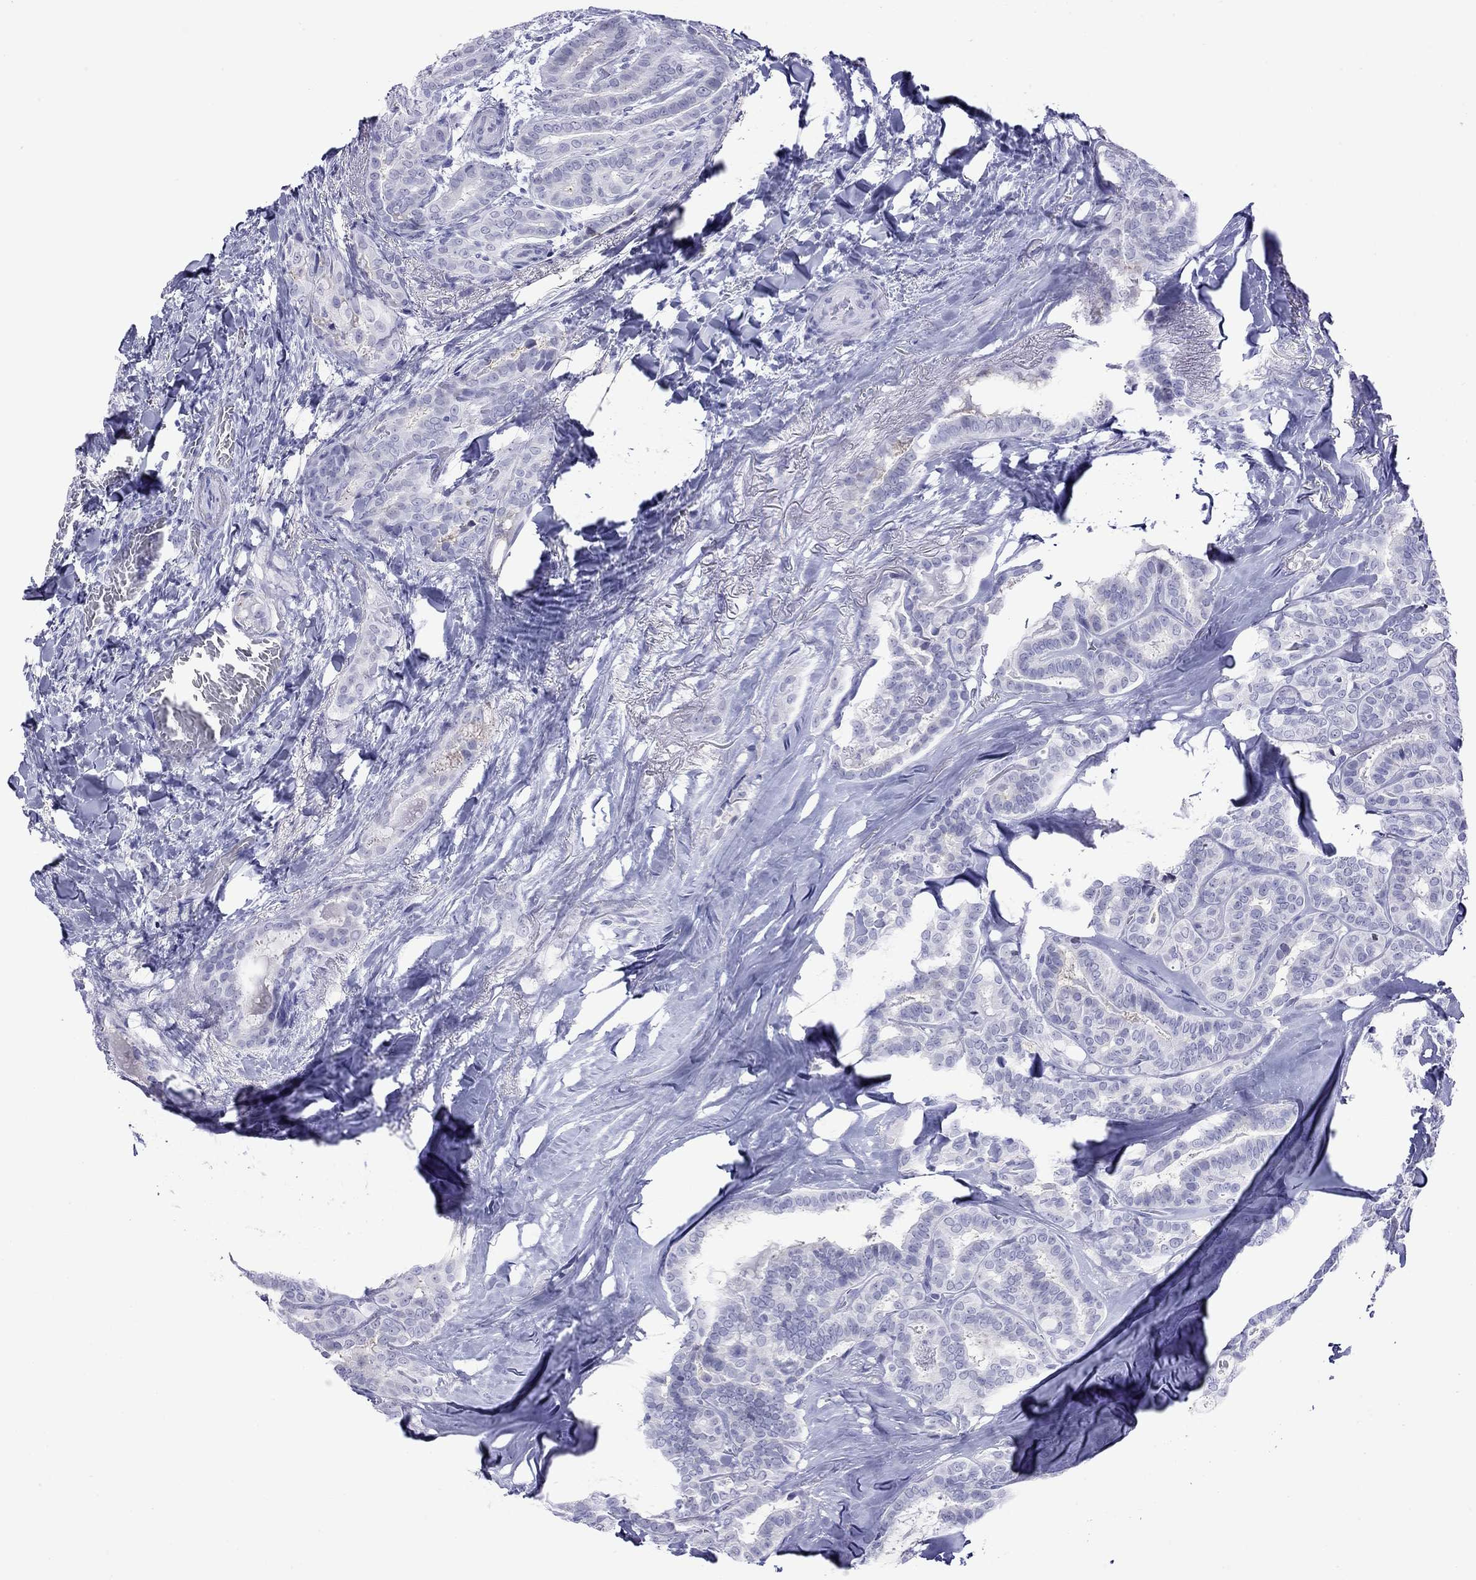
{"staining": {"intensity": "negative", "quantity": "none", "location": "none"}, "tissue": "thyroid cancer", "cell_type": "Tumor cells", "image_type": "cancer", "snomed": [{"axis": "morphology", "description": "Papillary adenocarcinoma, NOS"}, {"axis": "topography", "description": "Thyroid gland"}], "caption": "An immunohistochemistry (IHC) photomicrograph of thyroid cancer is shown. There is no staining in tumor cells of thyroid cancer.", "gene": "SLC30A8", "patient": {"sex": "female", "age": 39}}